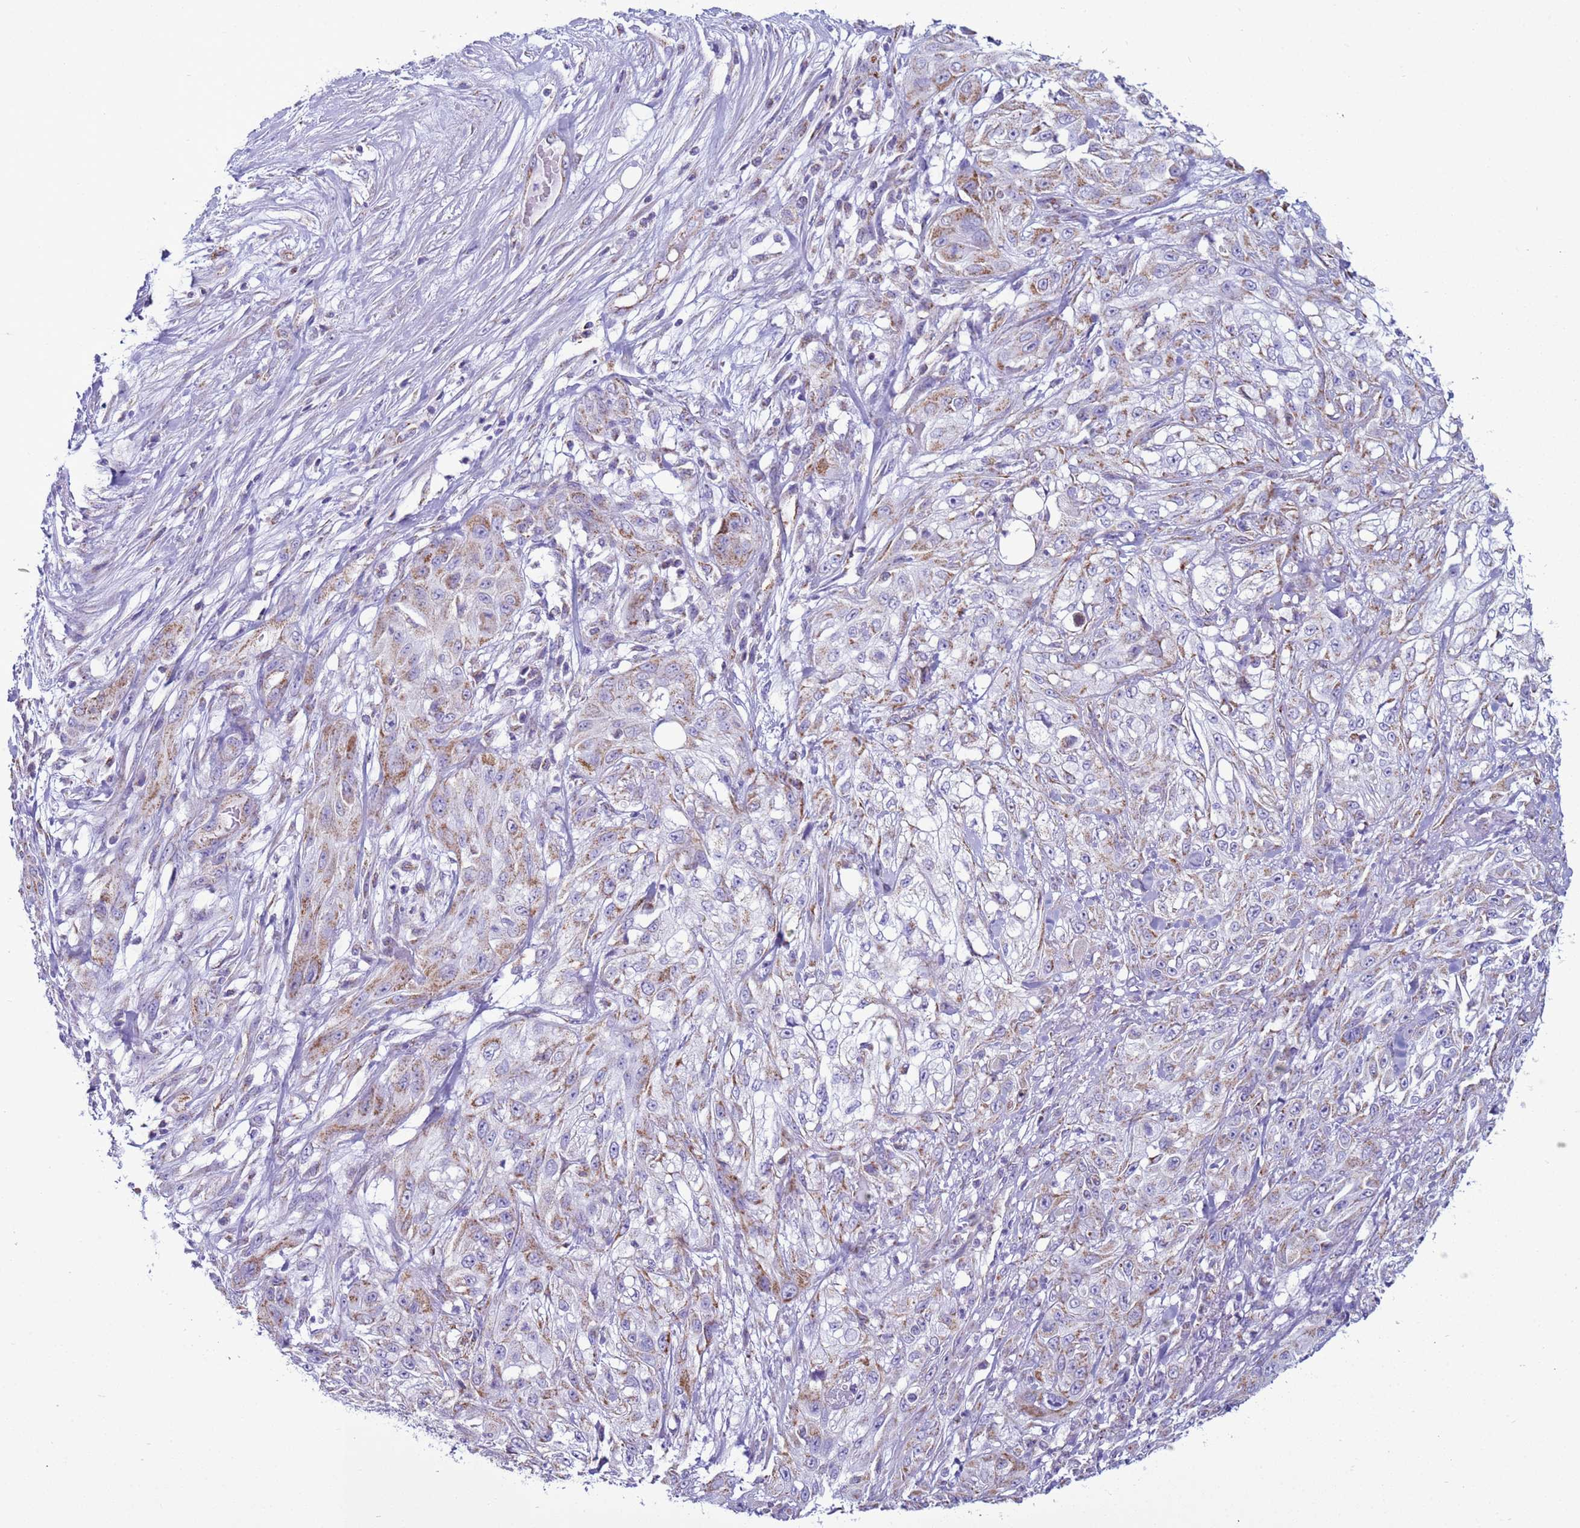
{"staining": {"intensity": "moderate", "quantity": "25%-75%", "location": "cytoplasmic/membranous"}, "tissue": "skin cancer", "cell_type": "Tumor cells", "image_type": "cancer", "snomed": [{"axis": "morphology", "description": "Squamous cell carcinoma, NOS"}, {"axis": "morphology", "description": "Squamous cell carcinoma, metastatic, NOS"}, {"axis": "topography", "description": "Skin"}, {"axis": "topography", "description": "Lymph node"}], "caption": "Immunohistochemistry staining of skin cancer (metastatic squamous cell carcinoma), which reveals medium levels of moderate cytoplasmic/membranous positivity in approximately 25%-75% of tumor cells indicating moderate cytoplasmic/membranous protein expression. The staining was performed using DAB (brown) for protein detection and nuclei were counterstained in hematoxylin (blue).", "gene": "NCALD", "patient": {"sex": "male", "age": 75}}